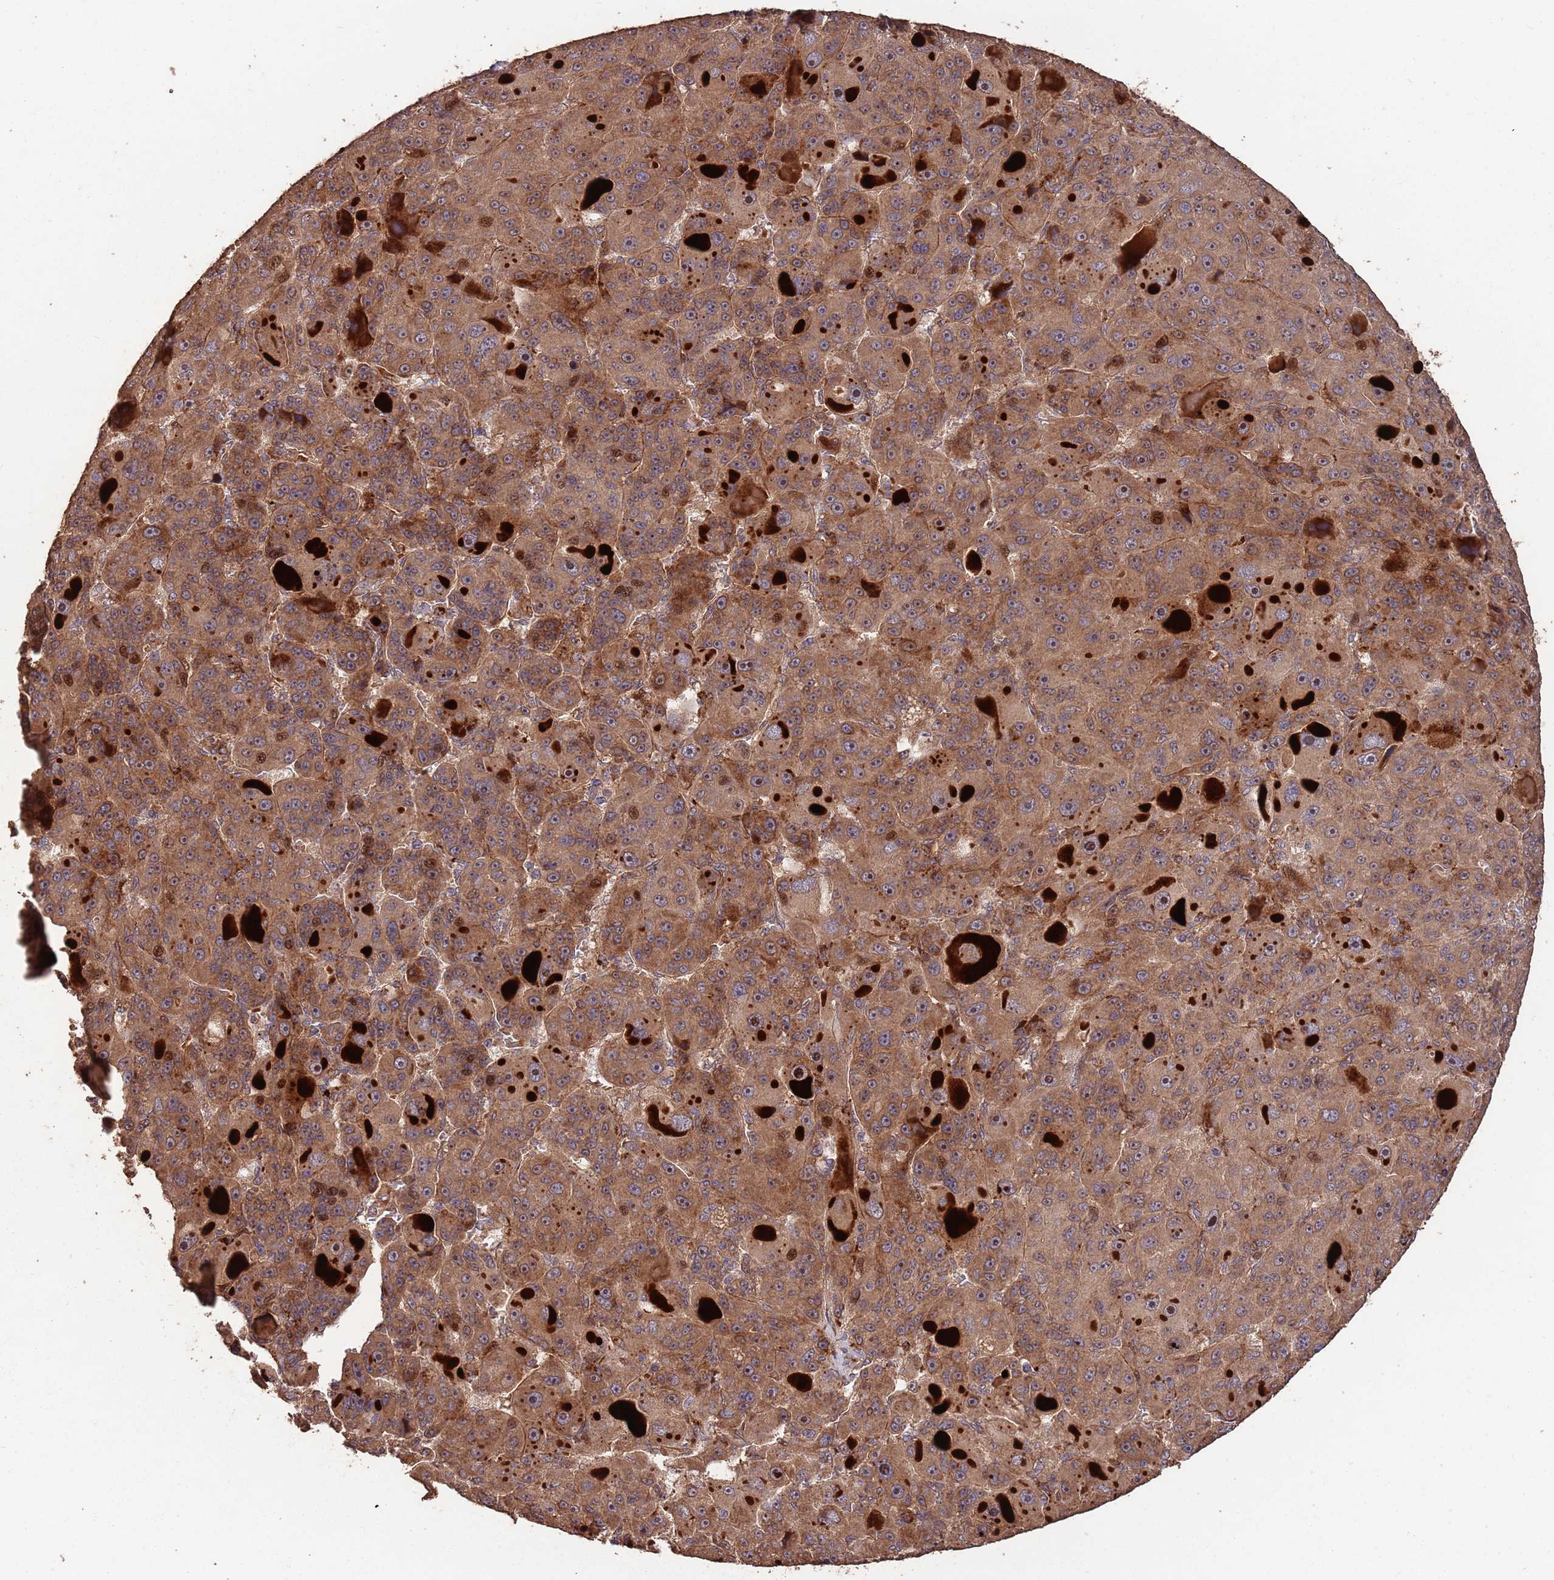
{"staining": {"intensity": "moderate", "quantity": ">75%", "location": "cytoplasmic/membranous,nuclear"}, "tissue": "liver cancer", "cell_type": "Tumor cells", "image_type": "cancer", "snomed": [{"axis": "morphology", "description": "Carcinoma, Hepatocellular, NOS"}, {"axis": "topography", "description": "Liver"}], "caption": "Immunohistochemistry micrograph of human liver cancer (hepatocellular carcinoma) stained for a protein (brown), which exhibits medium levels of moderate cytoplasmic/membranous and nuclear staining in about >75% of tumor cells.", "gene": "ZNF428", "patient": {"sex": "male", "age": 76}}